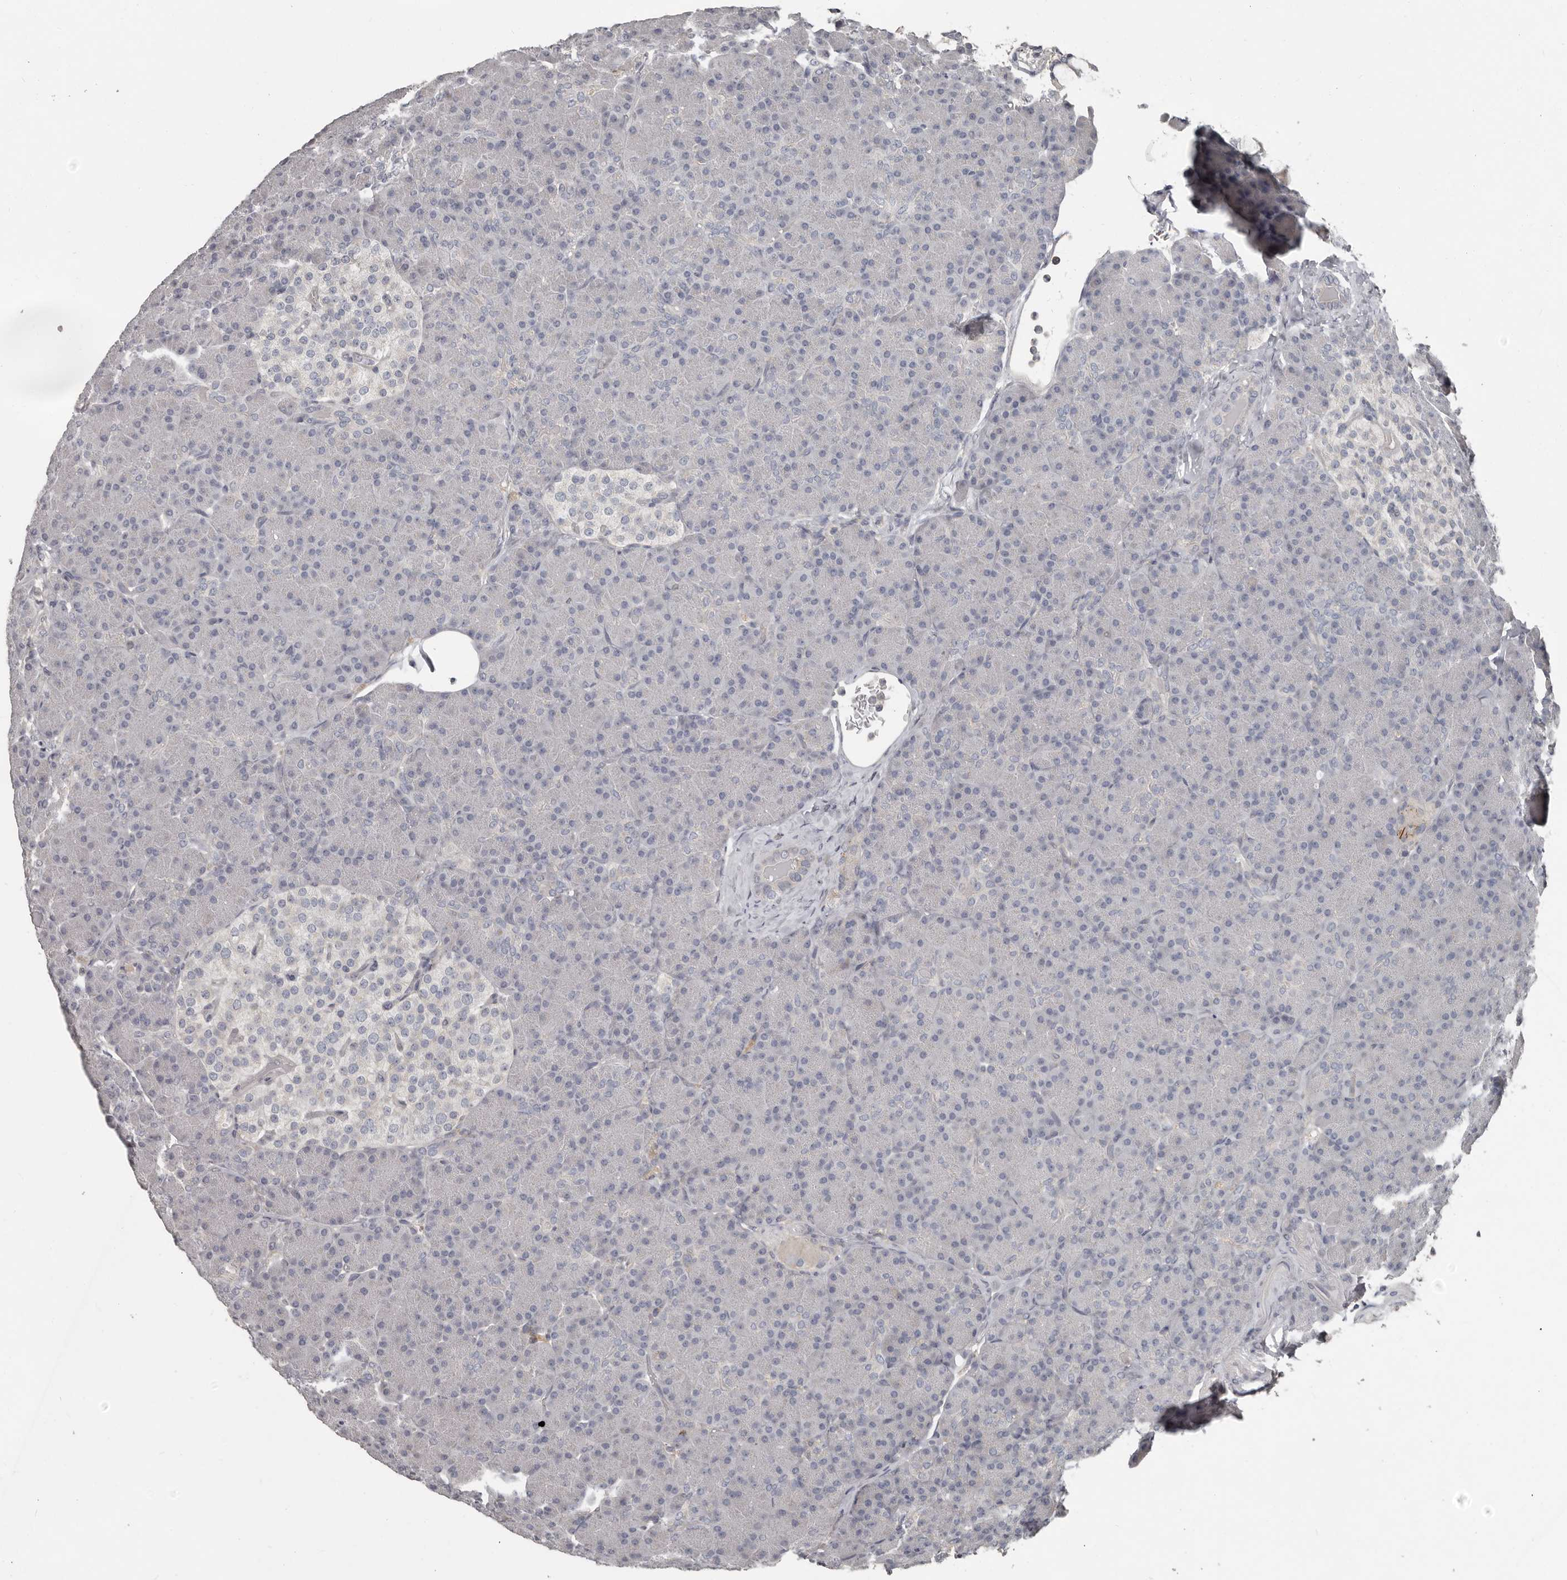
{"staining": {"intensity": "negative", "quantity": "none", "location": "none"}, "tissue": "pancreas", "cell_type": "Exocrine glandular cells", "image_type": "normal", "snomed": [{"axis": "morphology", "description": "Normal tissue, NOS"}, {"axis": "topography", "description": "Pancreas"}], "caption": "The IHC histopathology image has no significant expression in exocrine glandular cells of pancreas. (DAB IHC, high magnification).", "gene": "CA6", "patient": {"sex": "female", "age": 43}}